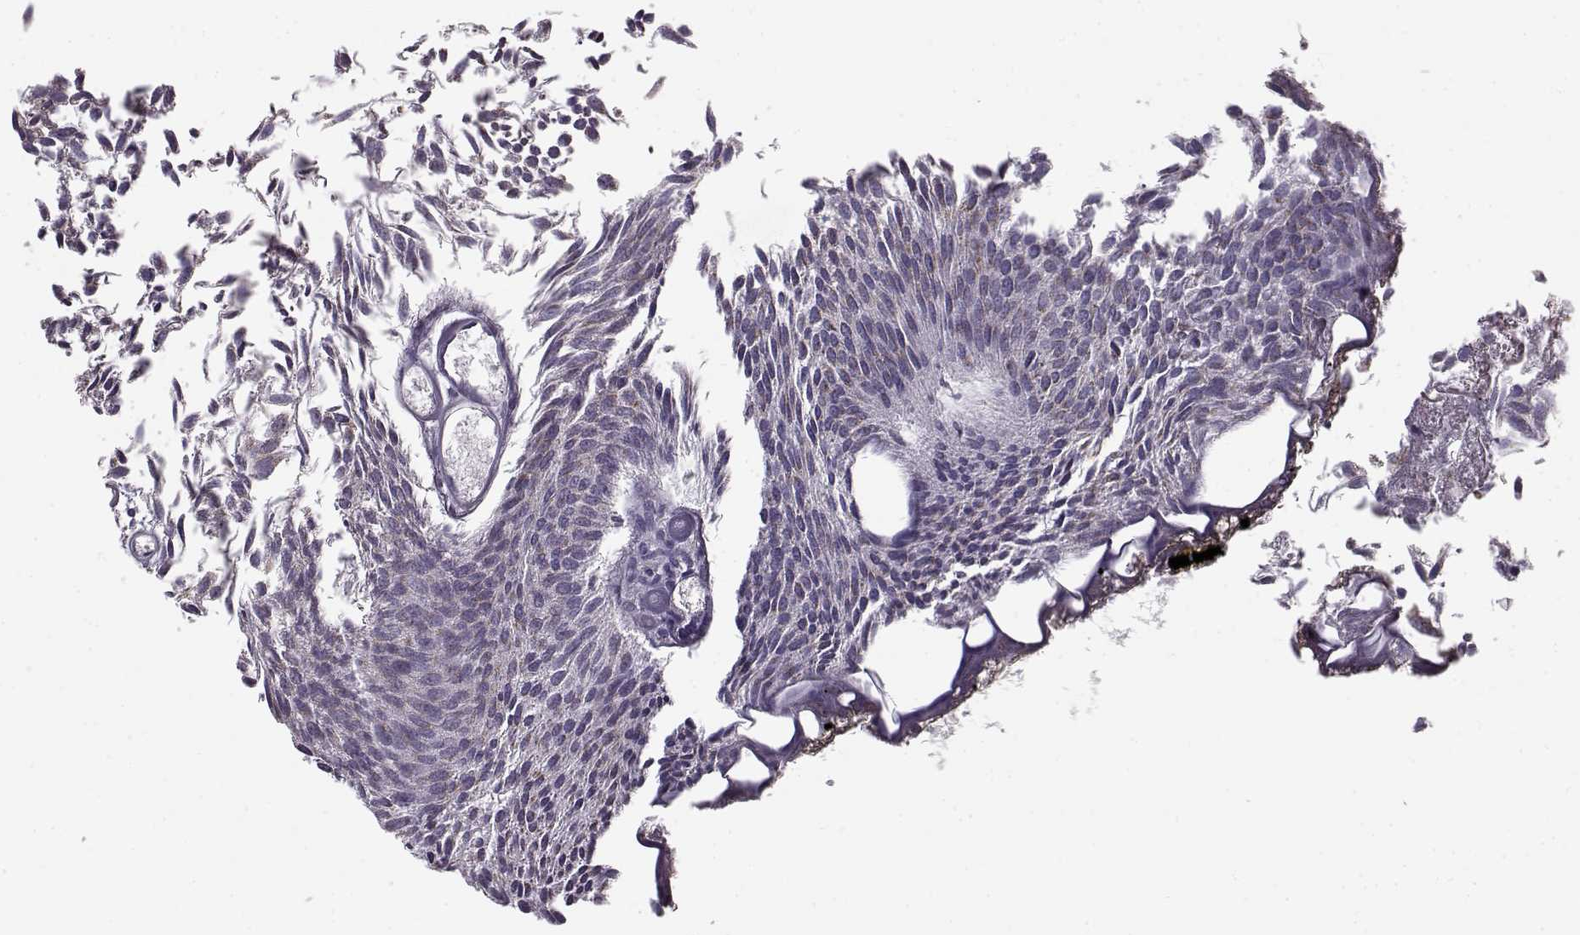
{"staining": {"intensity": "weak", "quantity": "25%-75%", "location": "cytoplasmic/membranous"}, "tissue": "urothelial cancer", "cell_type": "Tumor cells", "image_type": "cancer", "snomed": [{"axis": "morphology", "description": "Urothelial carcinoma, Low grade"}, {"axis": "topography", "description": "Urinary bladder"}], "caption": "Immunohistochemistry (IHC) histopathology image of human urothelial carcinoma (low-grade) stained for a protein (brown), which reveals low levels of weak cytoplasmic/membranous positivity in approximately 25%-75% of tumor cells.", "gene": "SLC4A5", "patient": {"sex": "male", "age": 63}}